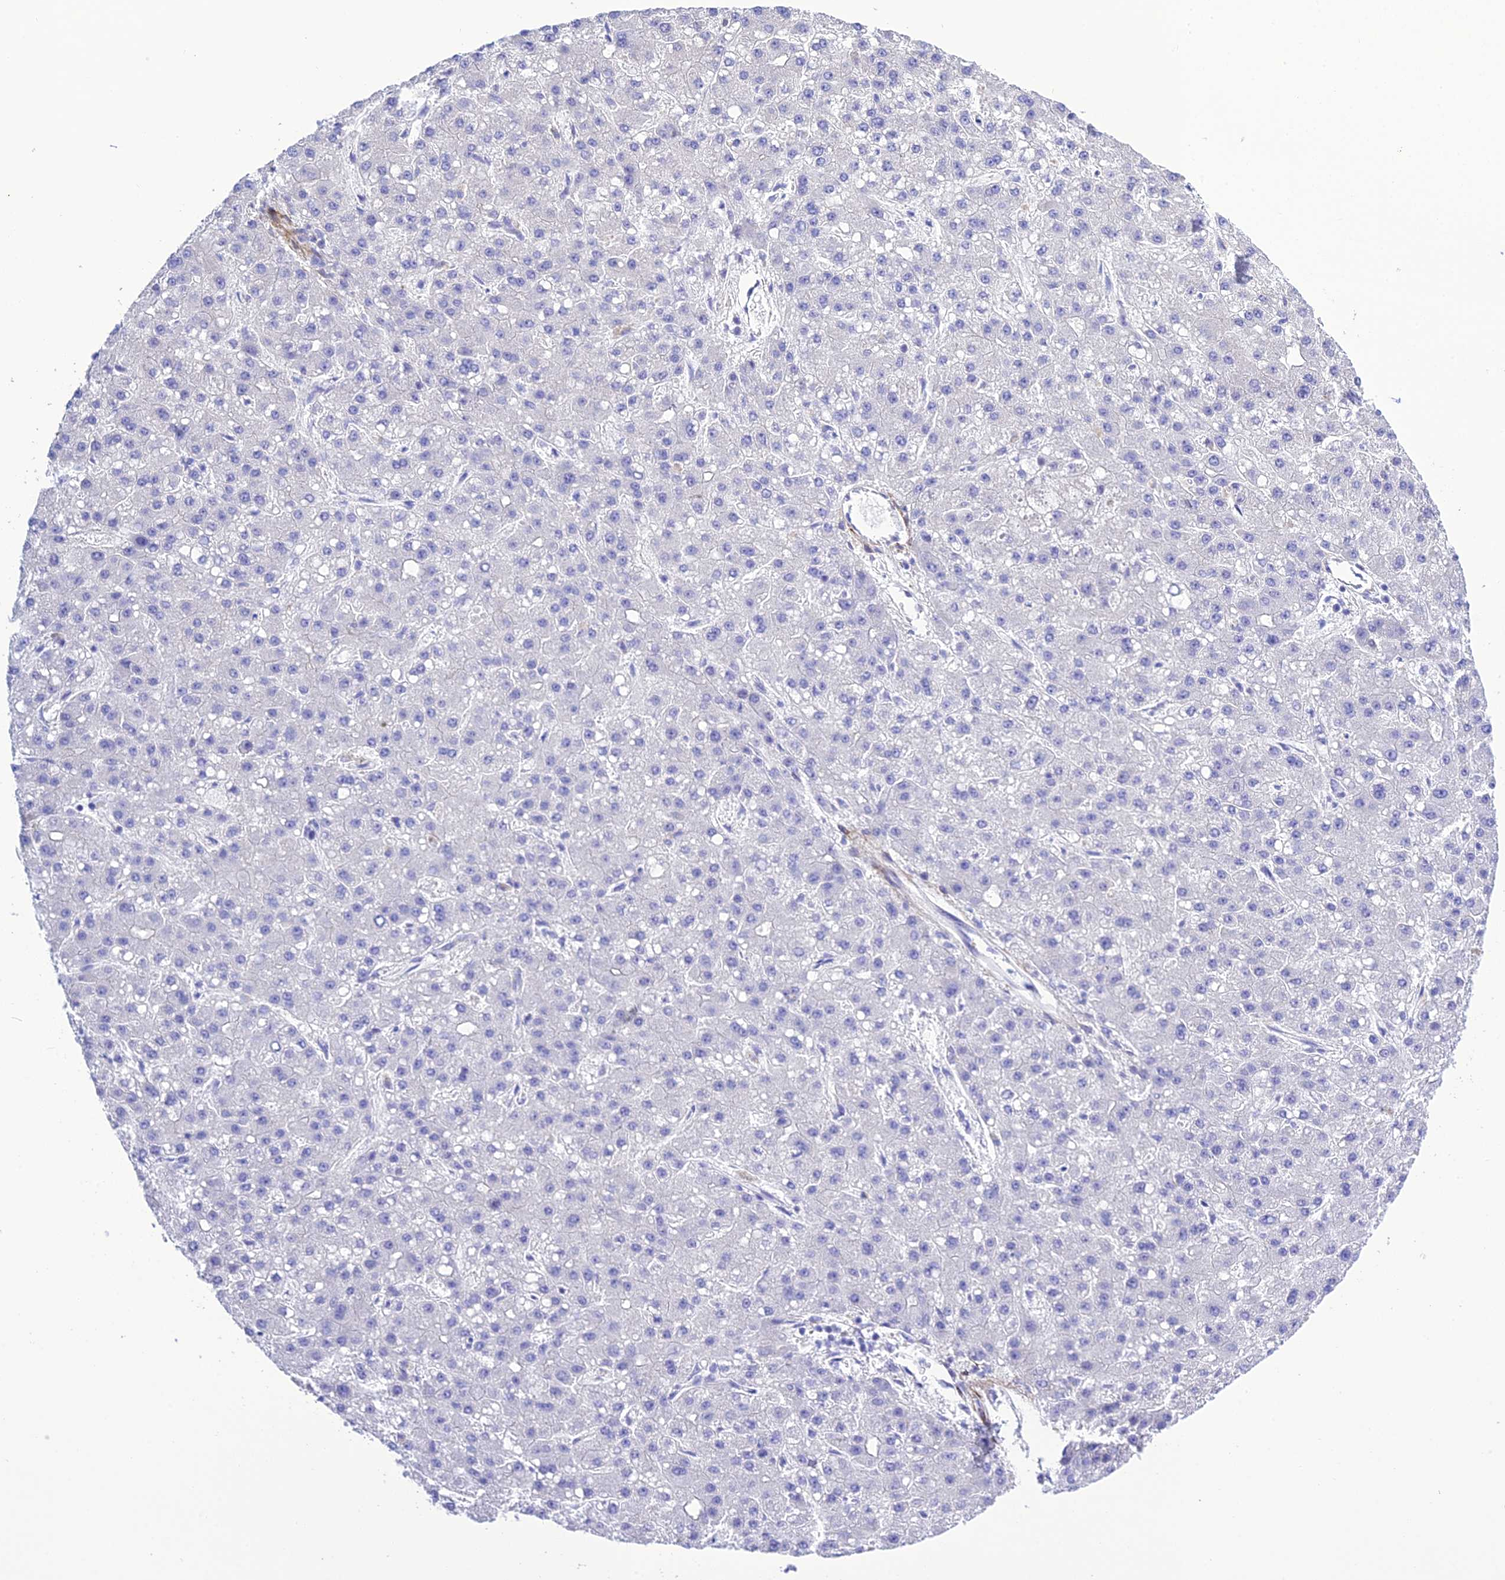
{"staining": {"intensity": "negative", "quantity": "none", "location": "none"}, "tissue": "liver cancer", "cell_type": "Tumor cells", "image_type": "cancer", "snomed": [{"axis": "morphology", "description": "Carcinoma, Hepatocellular, NOS"}, {"axis": "topography", "description": "Liver"}], "caption": "The IHC histopathology image has no significant positivity in tumor cells of liver hepatocellular carcinoma tissue.", "gene": "FRA10AC1", "patient": {"sex": "male", "age": 67}}